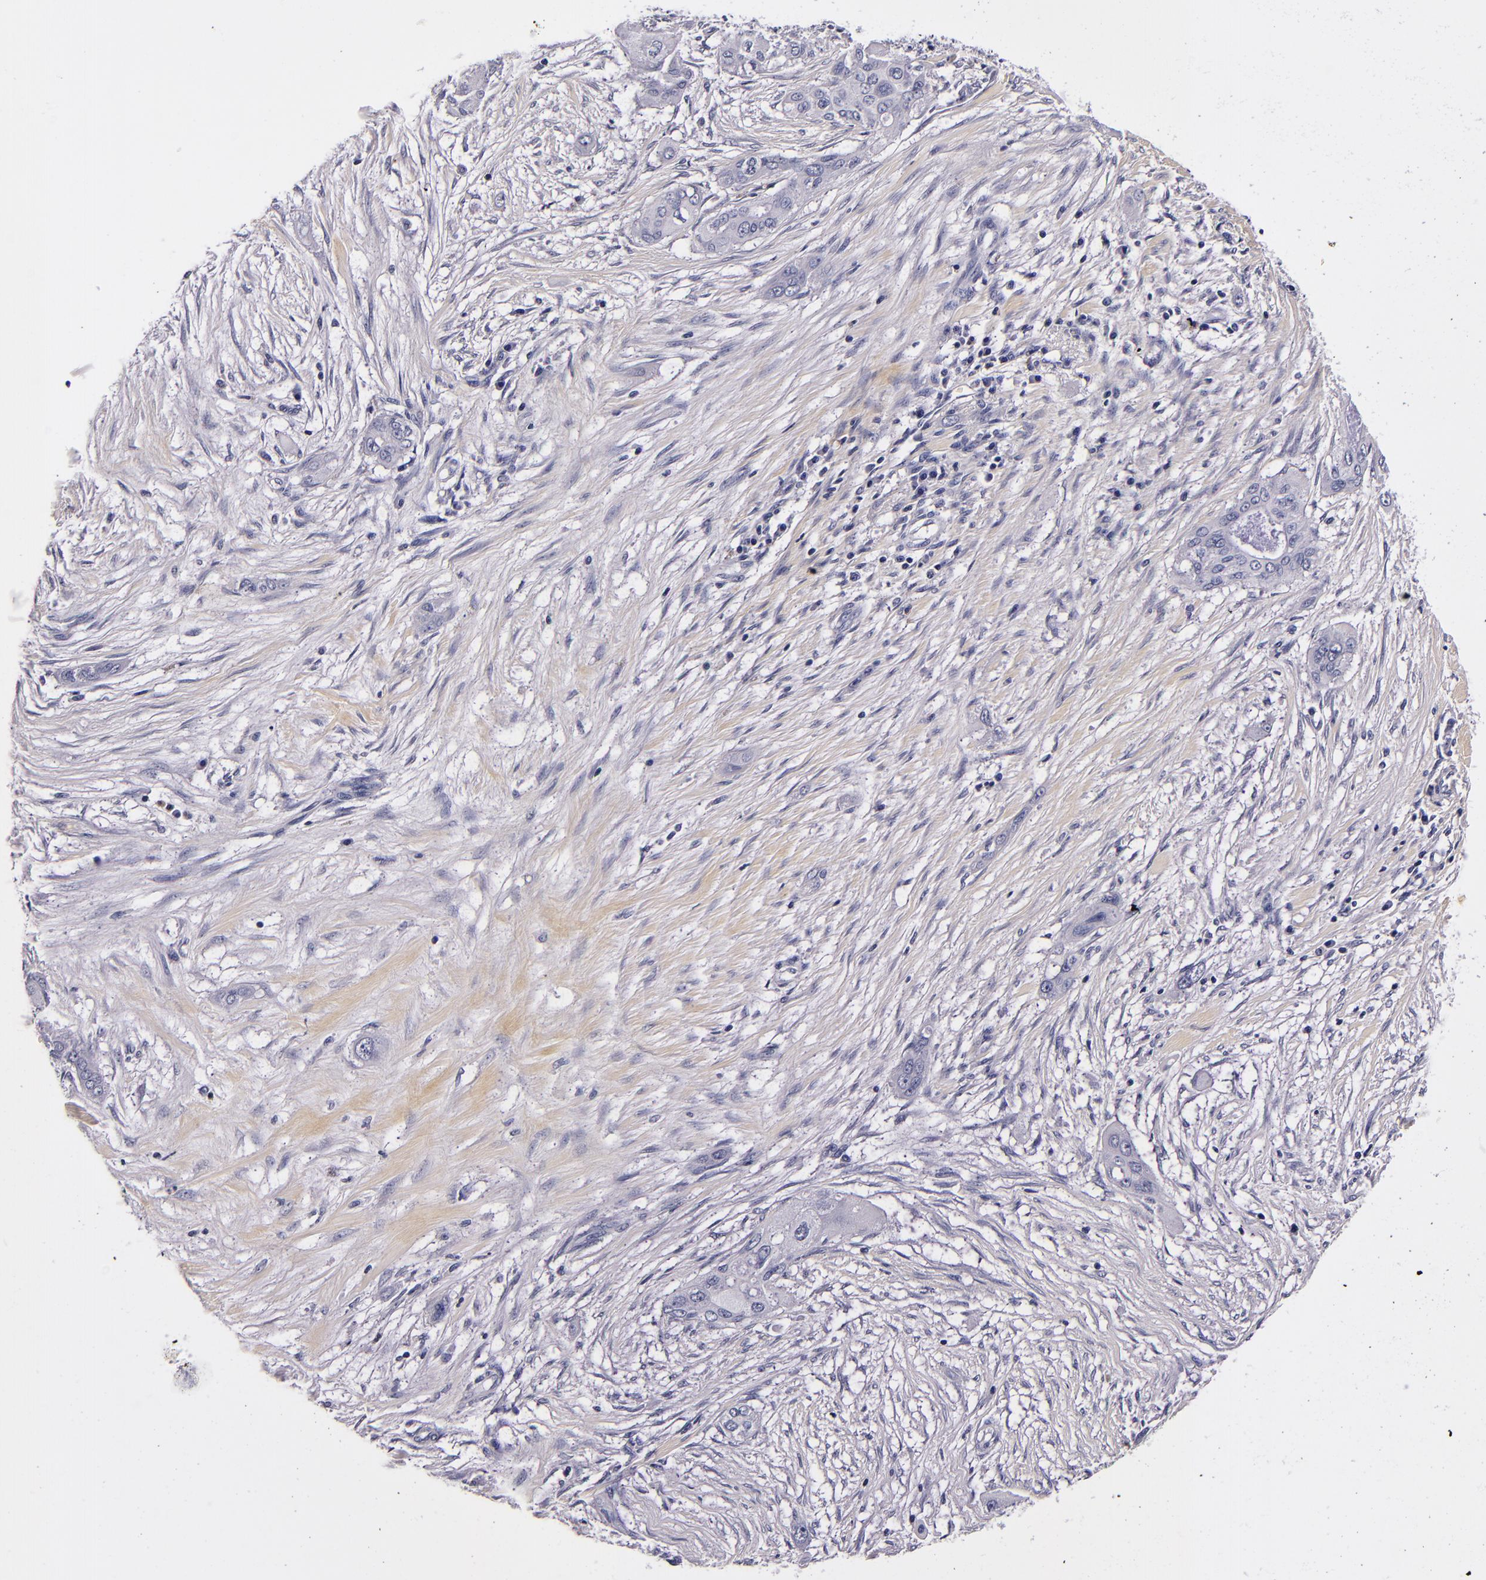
{"staining": {"intensity": "negative", "quantity": "none", "location": "none"}, "tissue": "pancreatic cancer", "cell_type": "Tumor cells", "image_type": "cancer", "snomed": [{"axis": "morphology", "description": "Adenocarcinoma, NOS"}, {"axis": "topography", "description": "Pancreas"}], "caption": "Tumor cells are negative for protein expression in human pancreatic cancer (adenocarcinoma).", "gene": "FBN1", "patient": {"sex": "female", "age": 60}}